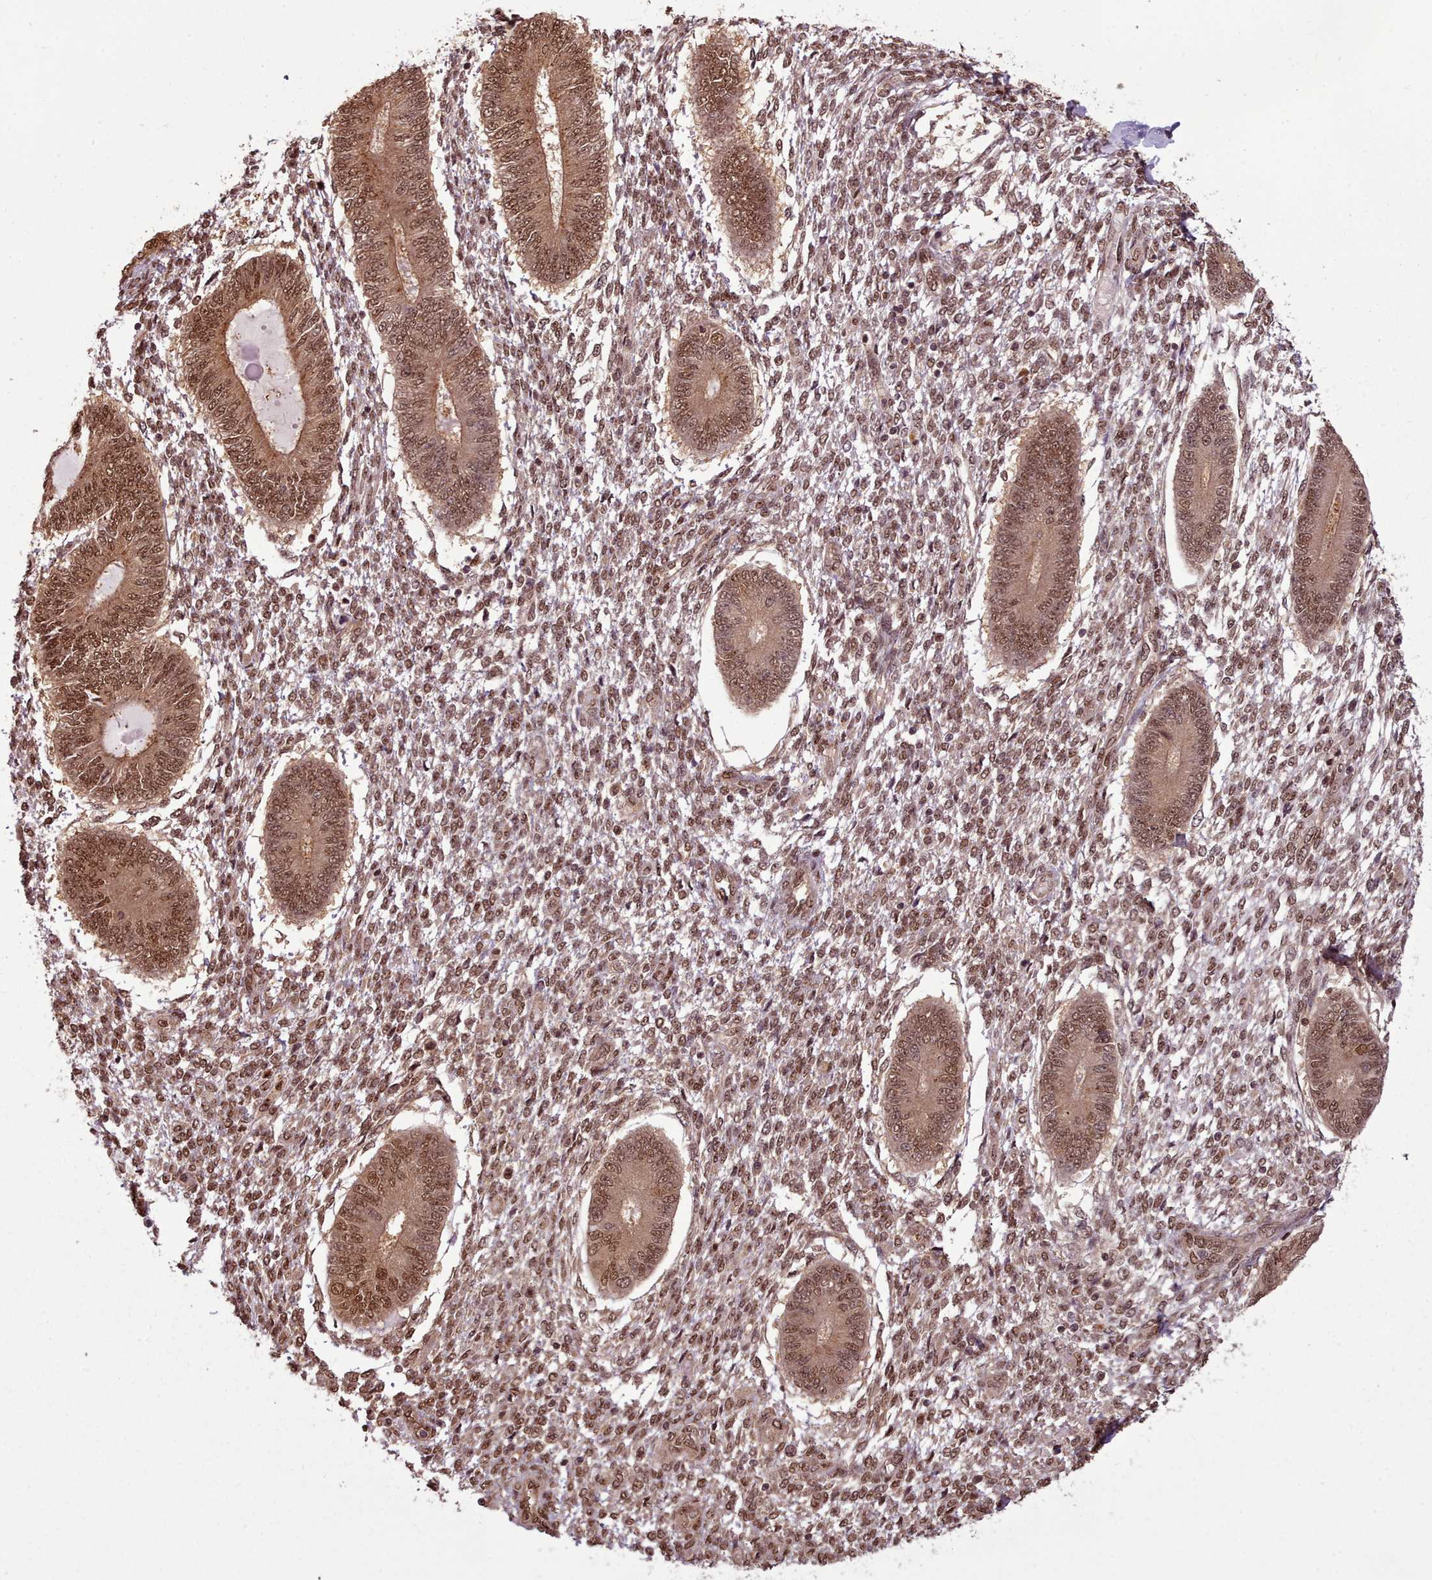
{"staining": {"intensity": "moderate", "quantity": ">75%", "location": "nuclear"}, "tissue": "endometrium", "cell_type": "Cells in endometrial stroma", "image_type": "normal", "snomed": [{"axis": "morphology", "description": "Normal tissue, NOS"}, {"axis": "topography", "description": "Endometrium"}], "caption": "The immunohistochemical stain shows moderate nuclear positivity in cells in endometrial stroma of benign endometrium. (Stains: DAB in brown, nuclei in blue, Microscopy: brightfield microscopy at high magnification).", "gene": "RPS27A", "patient": {"sex": "female", "age": 49}}